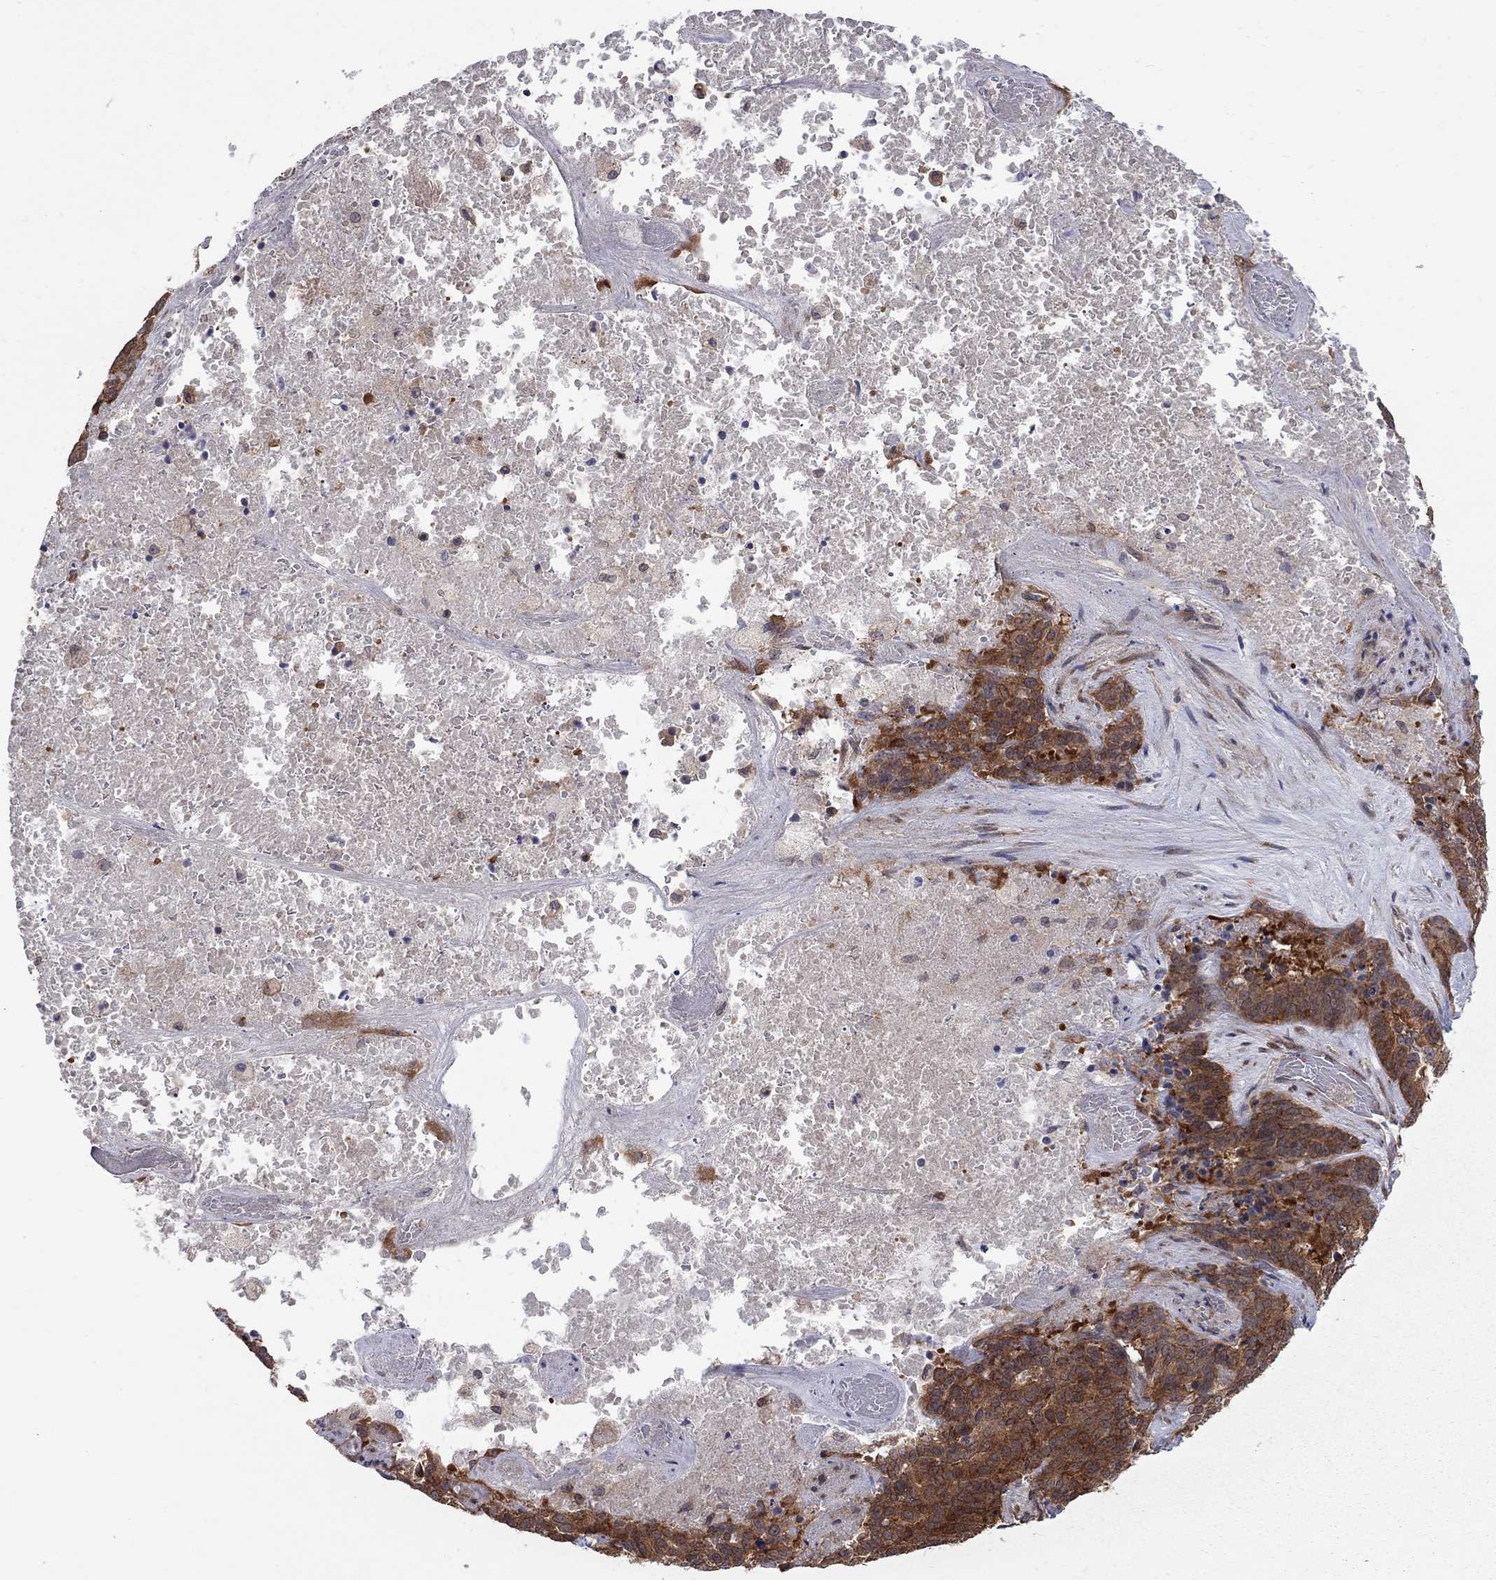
{"staining": {"intensity": "strong", "quantity": ">75%", "location": "cytoplasmic/membranous"}, "tissue": "liver cancer", "cell_type": "Tumor cells", "image_type": "cancer", "snomed": [{"axis": "morphology", "description": "Cholangiocarcinoma"}, {"axis": "topography", "description": "Liver"}], "caption": "A photomicrograph of liver cholangiocarcinoma stained for a protein demonstrates strong cytoplasmic/membranous brown staining in tumor cells.", "gene": "NAA50", "patient": {"sex": "female", "age": 47}}